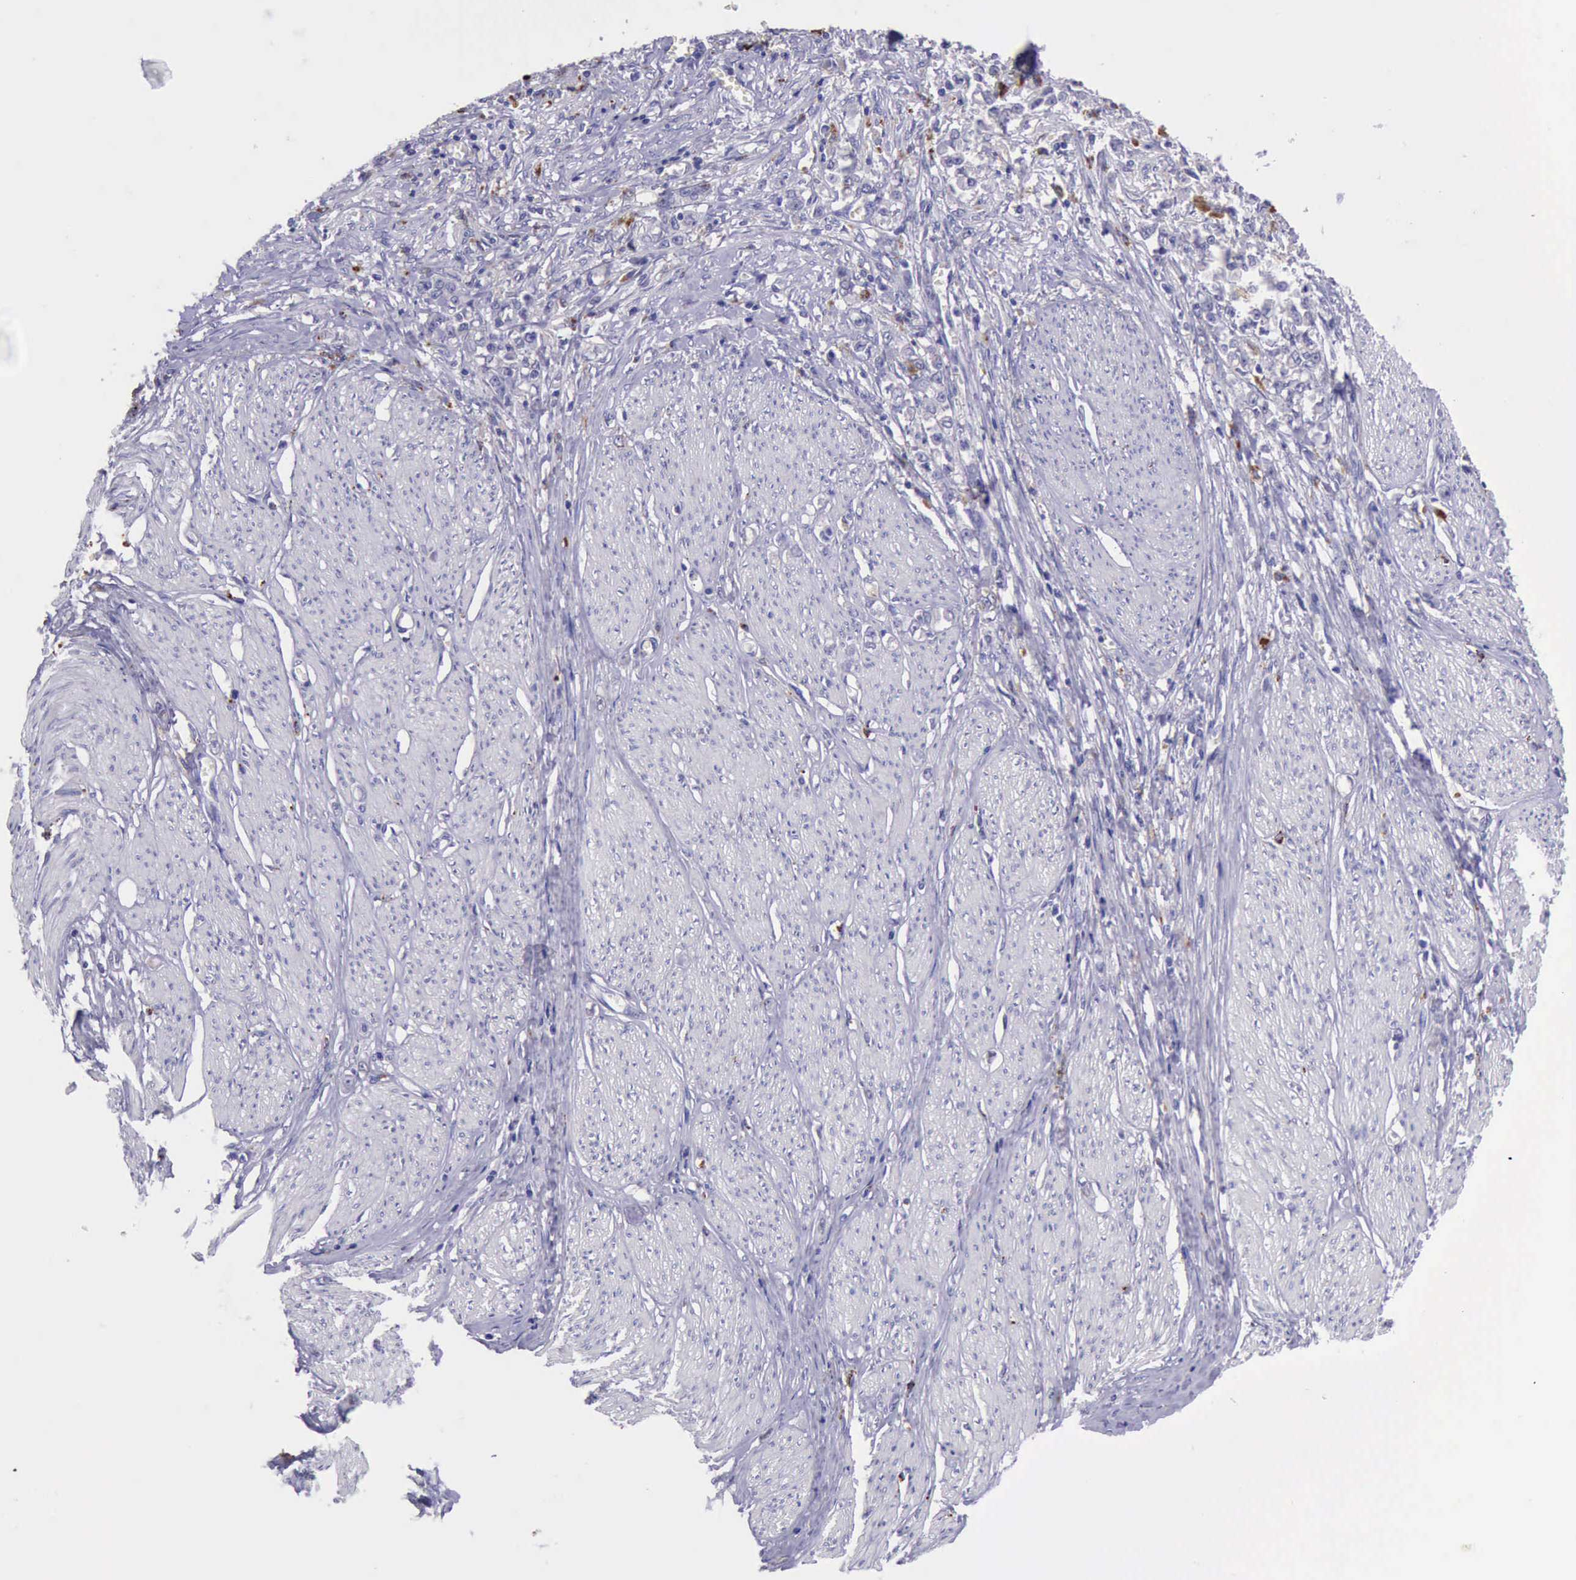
{"staining": {"intensity": "negative", "quantity": "none", "location": "none"}, "tissue": "stomach cancer", "cell_type": "Tumor cells", "image_type": "cancer", "snomed": [{"axis": "morphology", "description": "Adenocarcinoma, NOS"}, {"axis": "topography", "description": "Stomach"}], "caption": "Tumor cells show no significant expression in adenocarcinoma (stomach).", "gene": "GLA", "patient": {"sex": "male", "age": 72}}